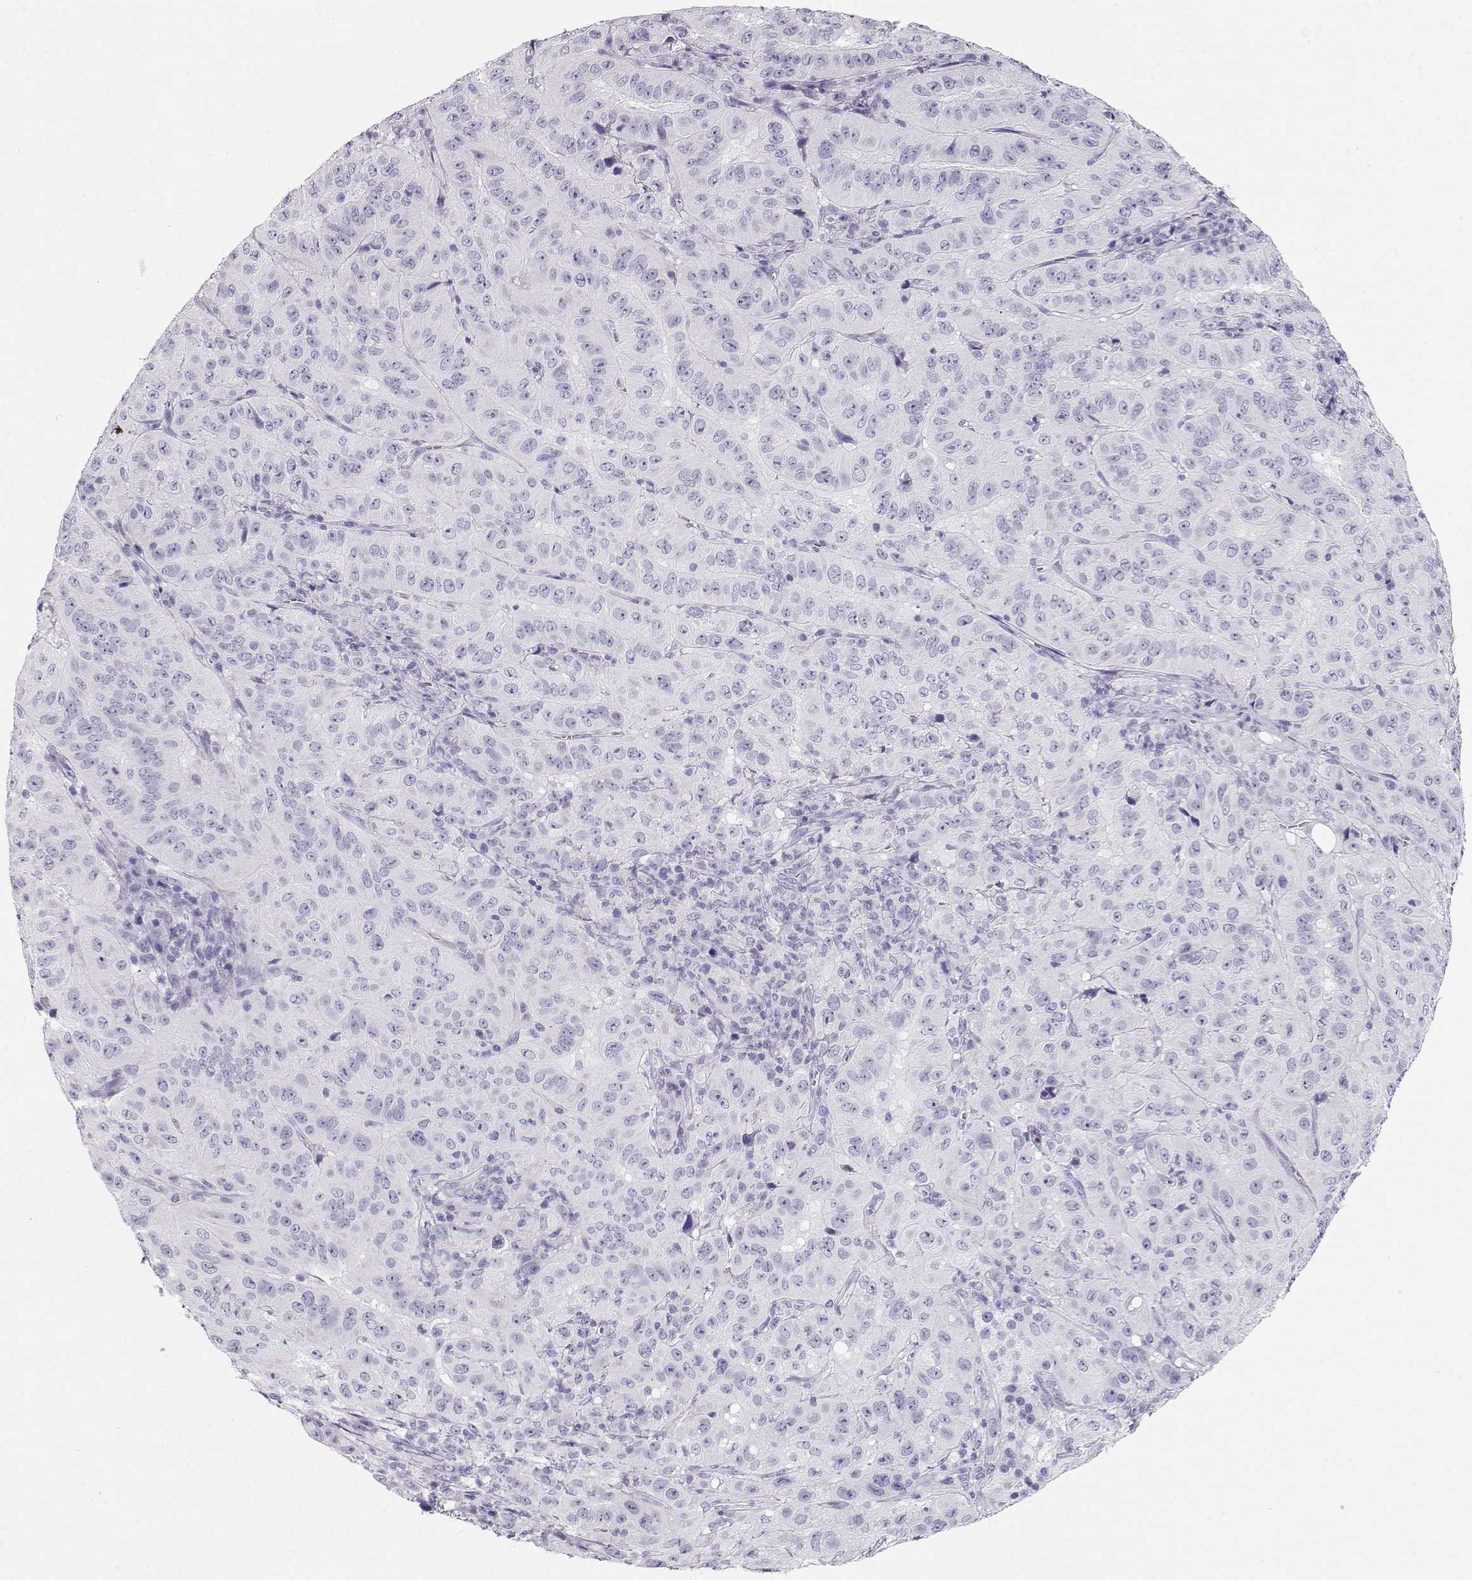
{"staining": {"intensity": "negative", "quantity": "none", "location": "none"}, "tissue": "pancreatic cancer", "cell_type": "Tumor cells", "image_type": "cancer", "snomed": [{"axis": "morphology", "description": "Adenocarcinoma, NOS"}, {"axis": "topography", "description": "Pancreas"}], "caption": "Image shows no significant protein expression in tumor cells of pancreatic adenocarcinoma.", "gene": "MAGEC1", "patient": {"sex": "male", "age": 63}}